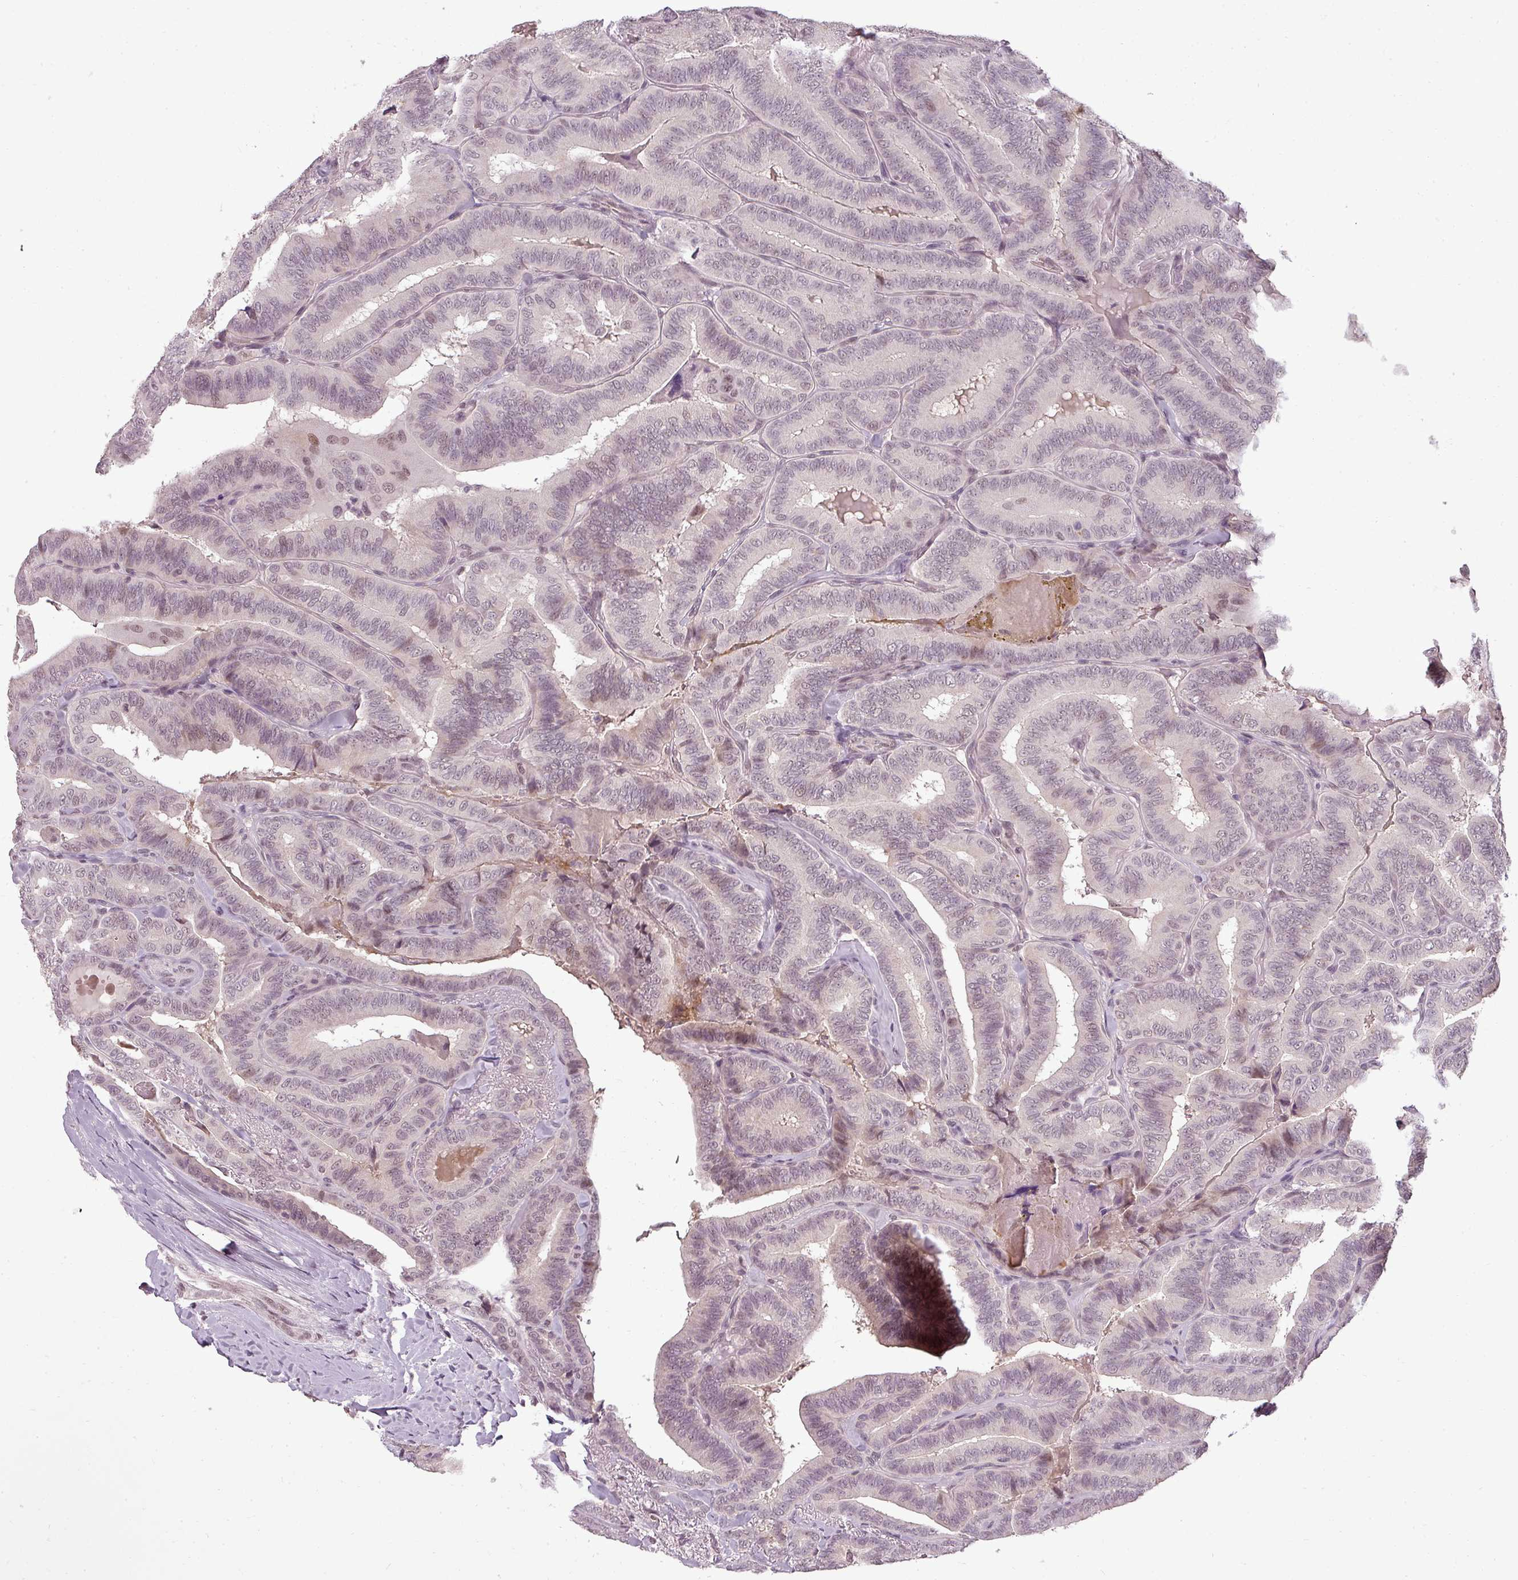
{"staining": {"intensity": "moderate", "quantity": "<25%", "location": "nuclear"}, "tissue": "thyroid cancer", "cell_type": "Tumor cells", "image_type": "cancer", "snomed": [{"axis": "morphology", "description": "Papillary adenocarcinoma, NOS"}, {"axis": "topography", "description": "Thyroid gland"}], "caption": "Human papillary adenocarcinoma (thyroid) stained for a protein (brown) displays moderate nuclear positive expression in approximately <25% of tumor cells.", "gene": "BCAS3", "patient": {"sex": "male", "age": 61}}